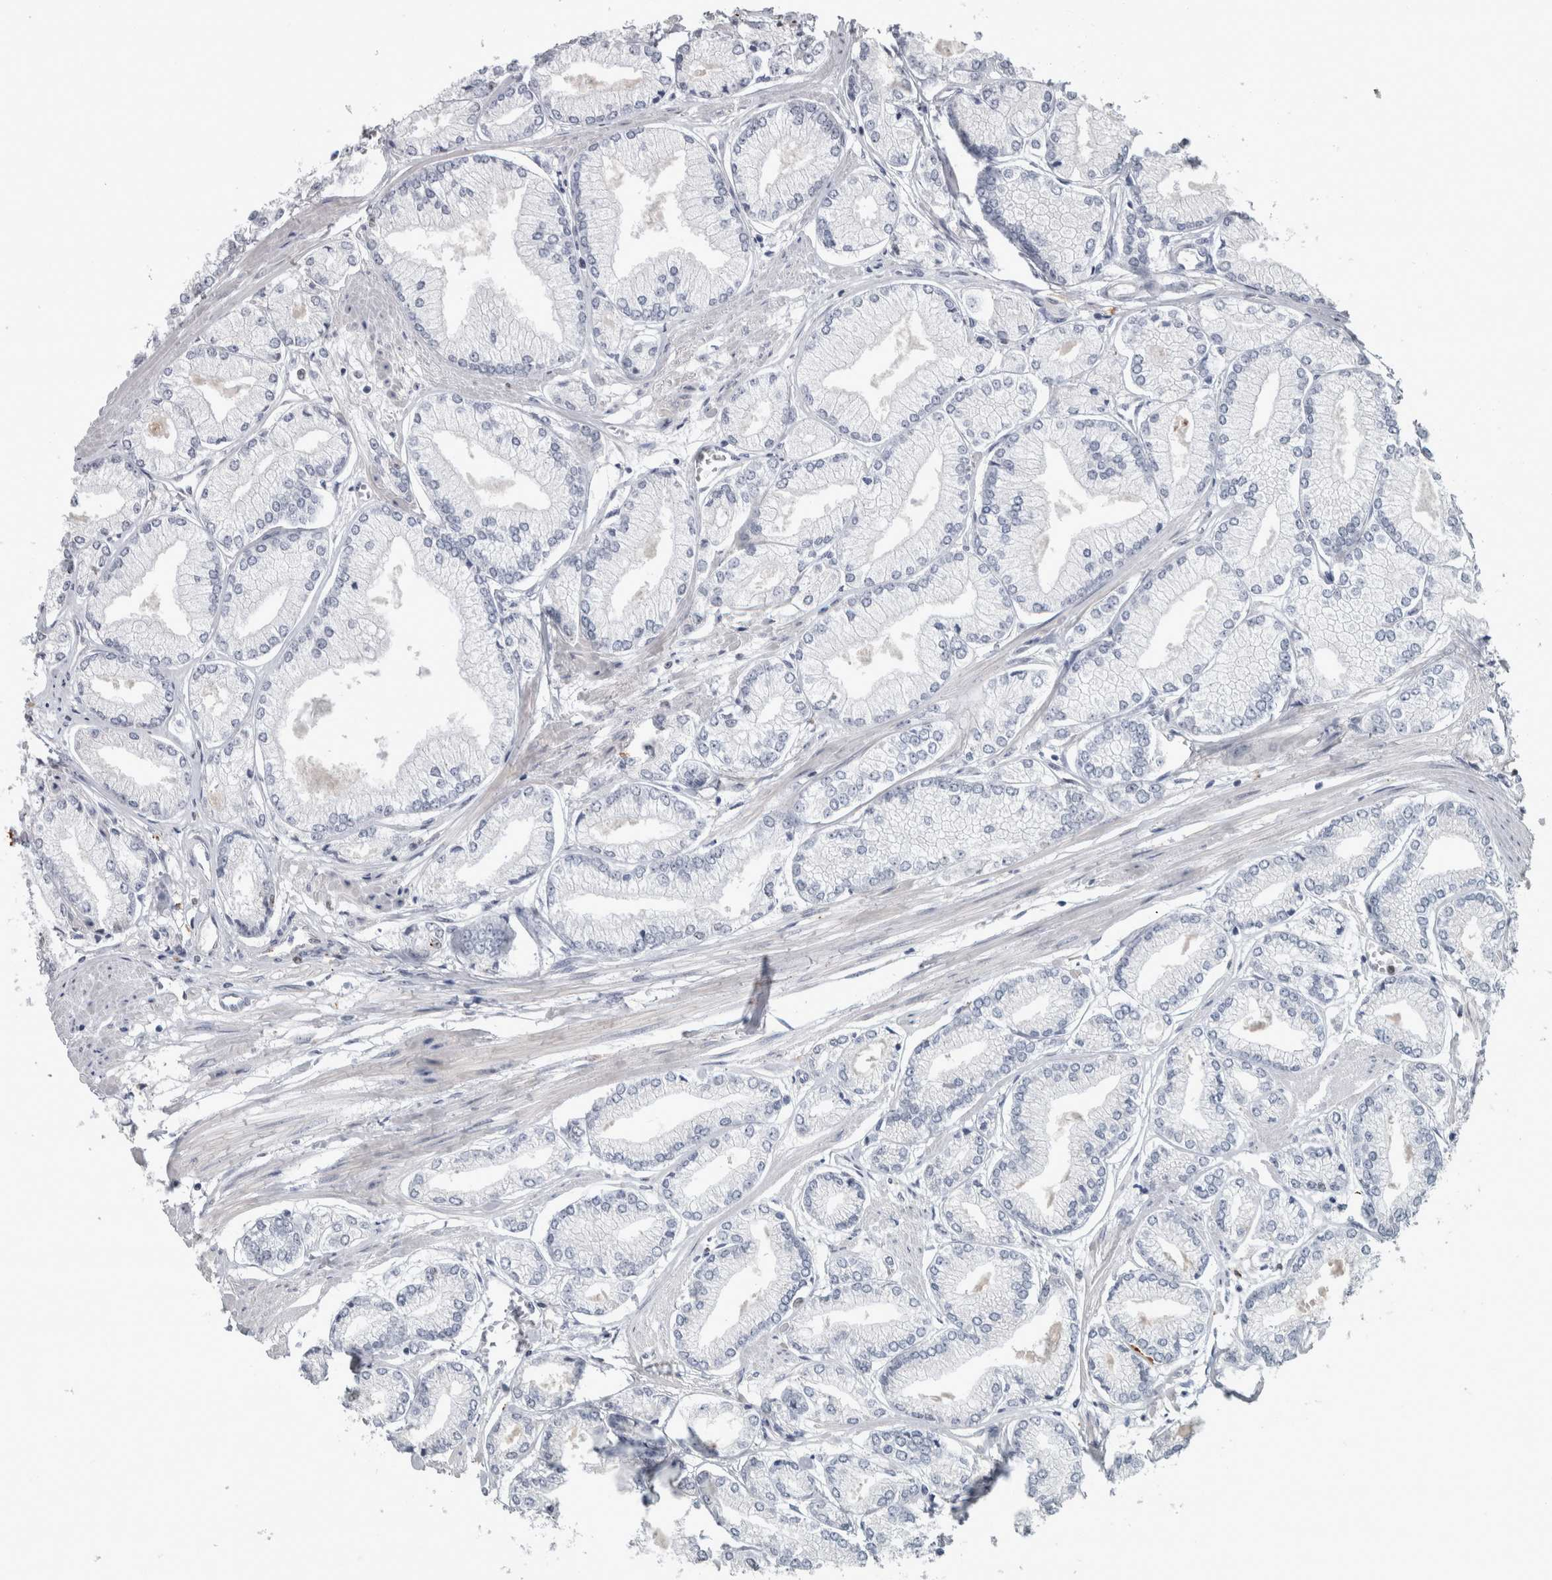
{"staining": {"intensity": "negative", "quantity": "none", "location": "none"}, "tissue": "prostate cancer", "cell_type": "Tumor cells", "image_type": "cancer", "snomed": [{"axis": "morphology", "description": "Adenocarcinoma, Low grade"}, {"axis": "topography", "description": "Prostate"}], "caption": "DAB immunohistochemical staining of prostate low-grade adenocarcinoma shows no significant positivity in tumor cells. (Immunohistochemistry, brightfield microscopy, high magnification).", "gene": "POLD2", "patient": {"sex": "male", "age": 52}}